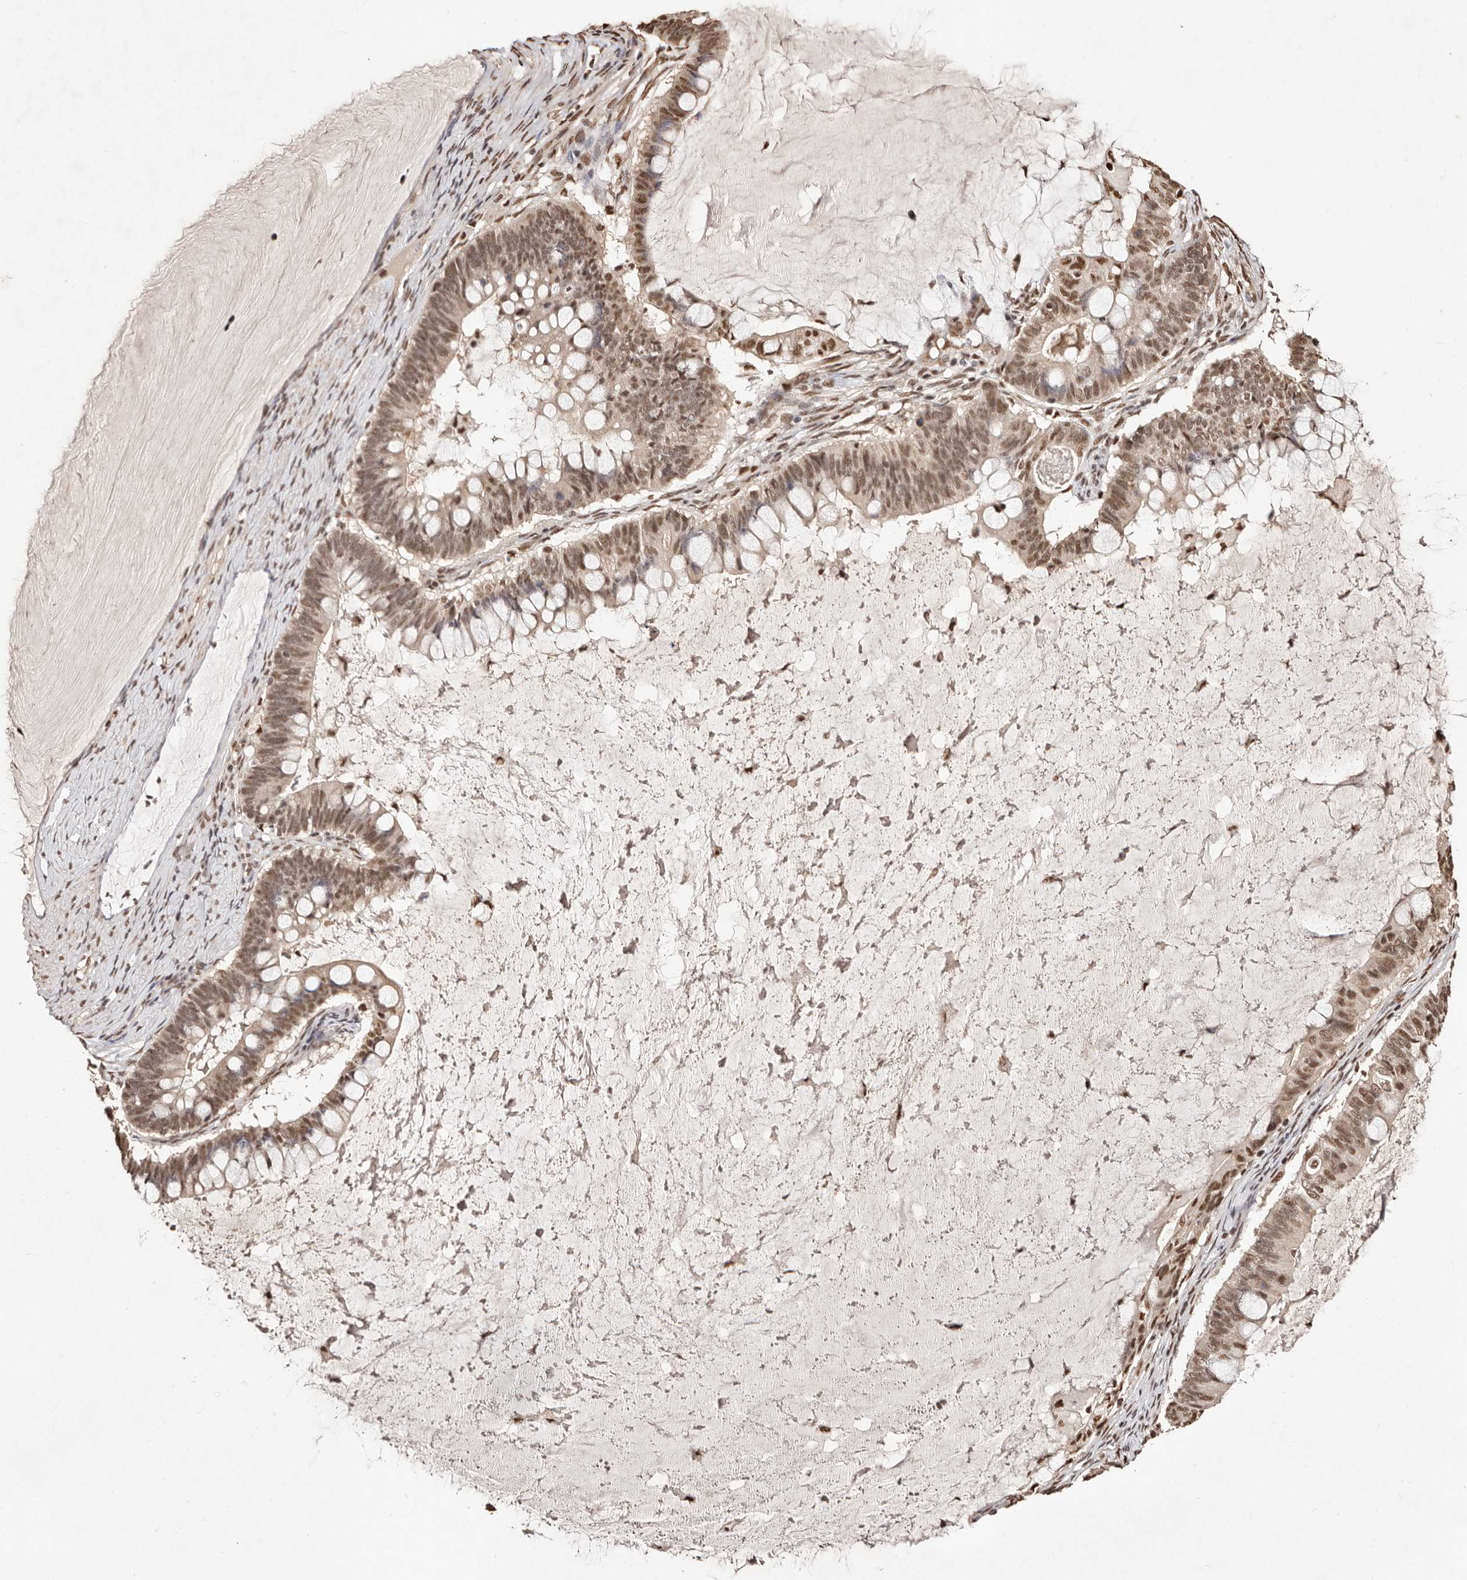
{"staining": {"intensity": "moderate", "quantity": ">75%", "location": "nuclear"}, "tissue": "ovarian cancer", "cell_type": "Tumor cells", "image_type": "cancer", "snomed": [{"axis": "morphology", "description": "Cystadenocarcinoma, mucinous, NOS"}, {"axis": "topography", "description": "Ovary"}], "caption": "Ovarian mucinous cystadenocarcinoma stained for a protein (brown) displays moderate nuclear positive expression in approximately >75% of tumor cells.", "gene": "BICRAL", "patient": {"sex": "female", "age": 61}}